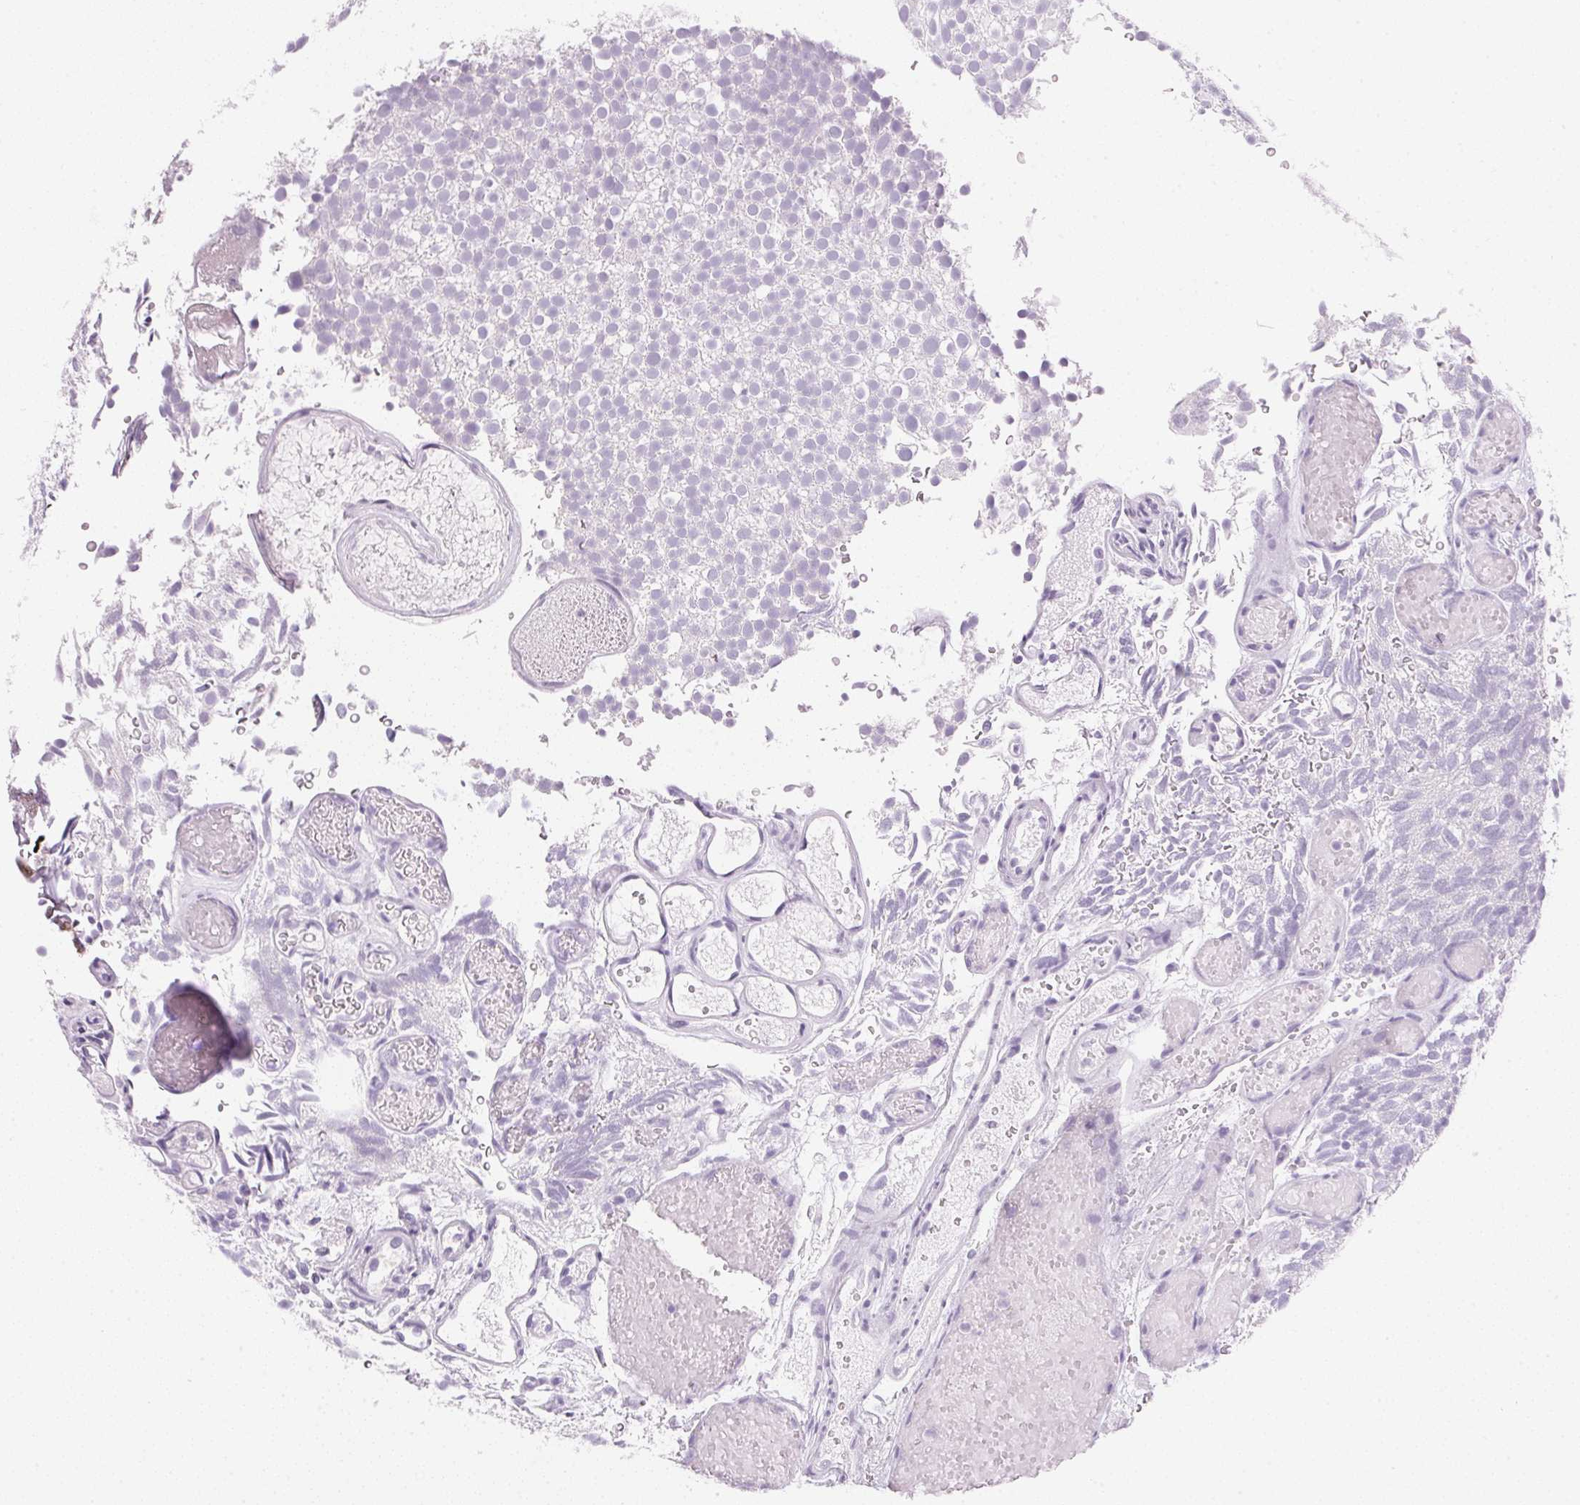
{"staining": {"intensity": "negative", "quantity": "none", "location": "none"}, "tissue": "urothelial cancer", "cell_type": "Tumor cells", "image_type": "cancer", "snomed": [{"axis": "morphology", "description": "Urothelial carcinoma, Low grade"}, {"axis": "topography", "description": "Urinary bladder"}], "caption": "There is no significant positivity in tumor cells of urothelial carcinoma (low-grade).", "gene": "IGFBP1", "patient": {"sex": "male", "age": 78}}